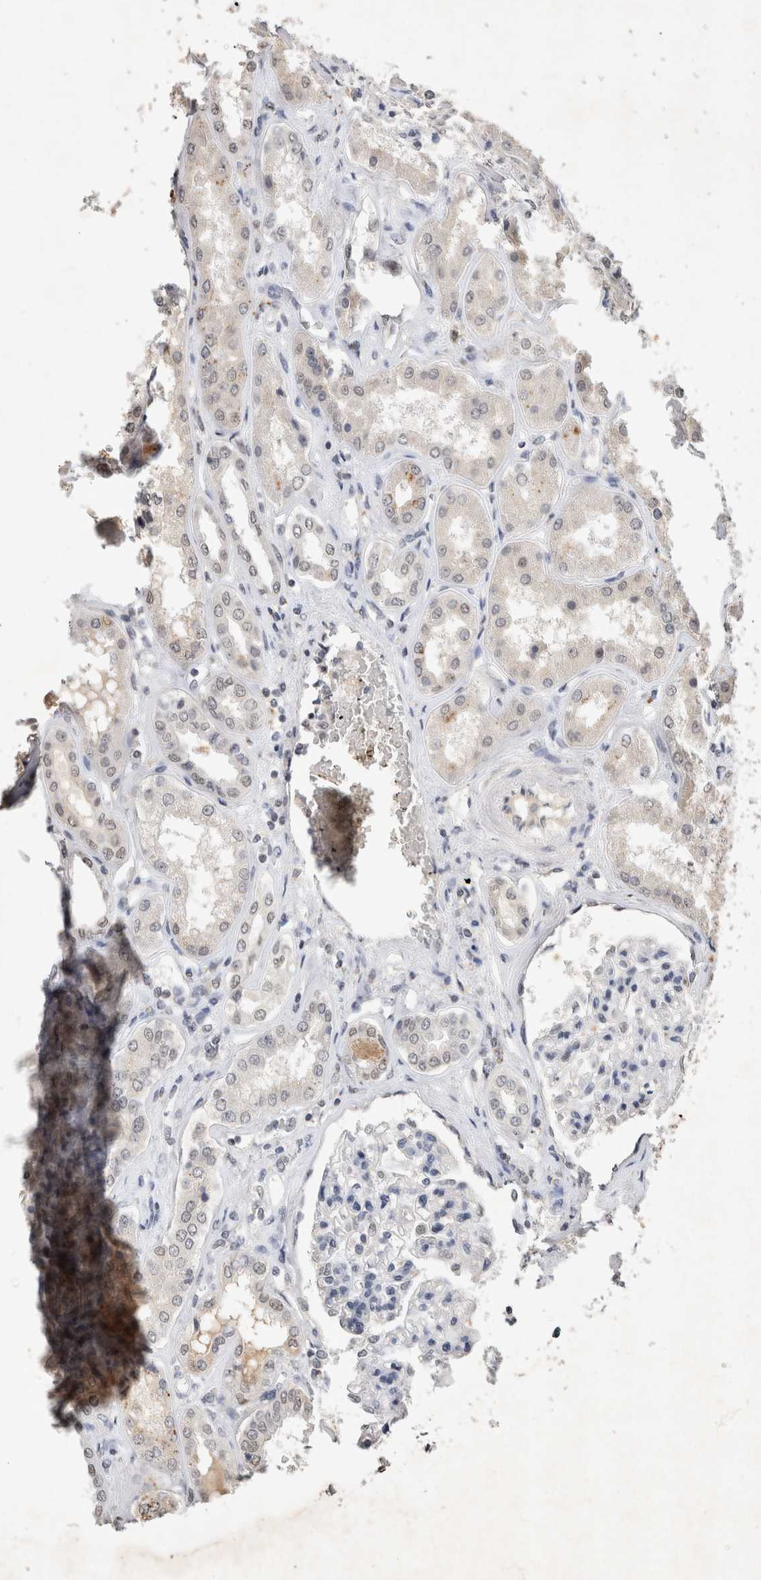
{"staining": {"intensity": "weak", "quantity": "<25%", "location": "nuclear"}, "tissue": "kidney", "cell_type": "Cells in glomeruli", "image_type": "normal", "snomed": [{"axis": "morphology", "description": "Normal tissue, NOS"}, {"axis": "topography", "description": "Kidney"}], "caption": "Cells in glomeruli show no significant protein staining in benign kidney. Brightfield microscopy of IHC stained with DAB (brown) and hematoxylin (blue), captured at high magnification.", "gene": "XRCC5", "patient": {"sex": "female", "age": 56}}